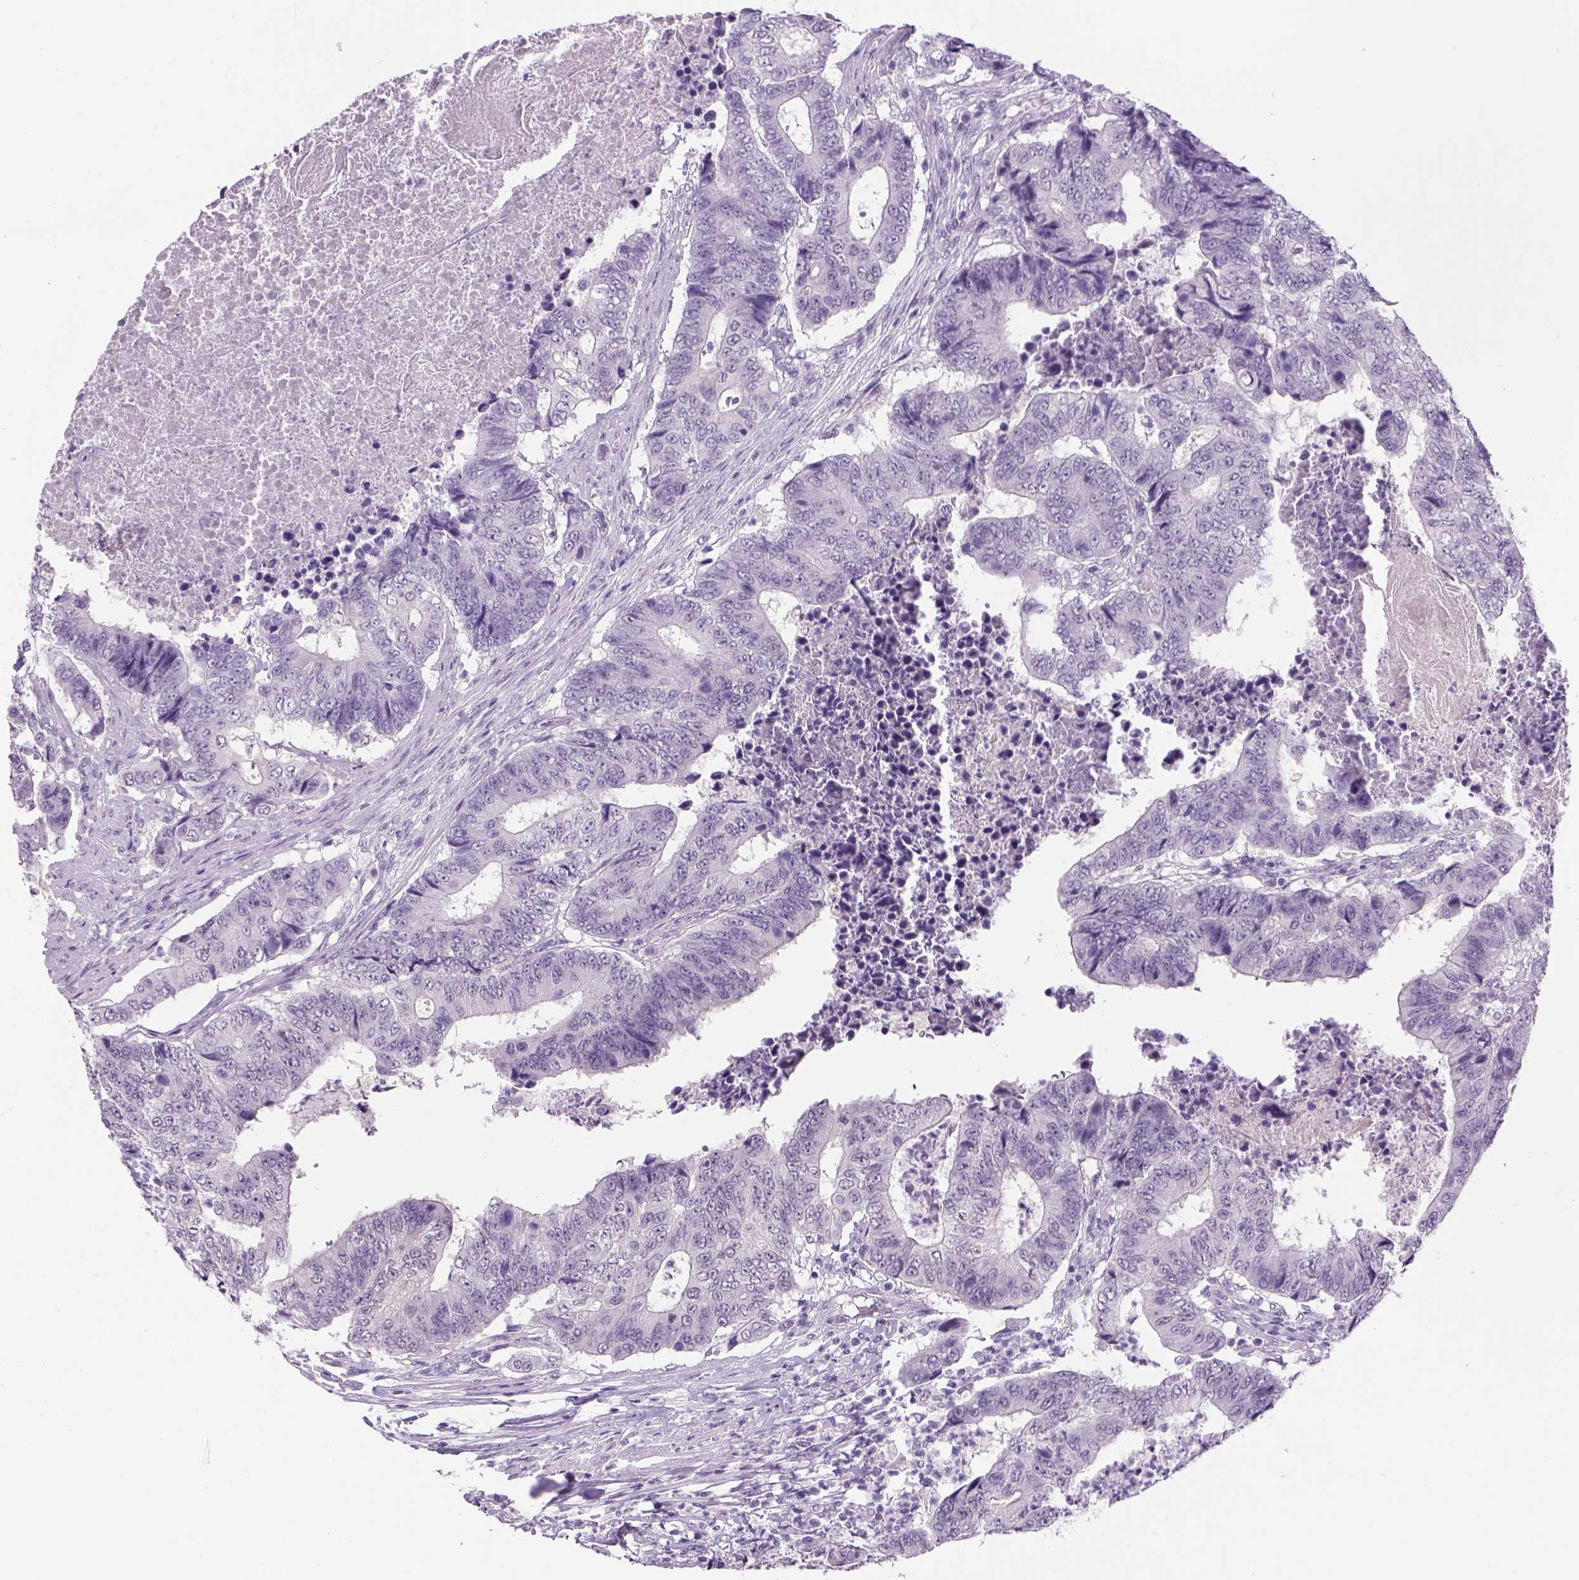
{"staining": {"intensity": "negative", "quantity": "none", "location": "none"}, "tissue": "colorectal cancer", "cell_type": "Tumor cells", "image_type": "cancer", "snomed": [{"axis": "morphology", "description": "Adenocarcinoma, NOS"}, {"axis": "topography", "description": "Colon"}], "caption": "Colorectal cancer was stained to show a protein in brown. There is no significant staining in tumor cells. (DAB IHC with hematoxylin counter stain).", "gene": "DBH", "patient": {"sex": "female", "age": 48}}